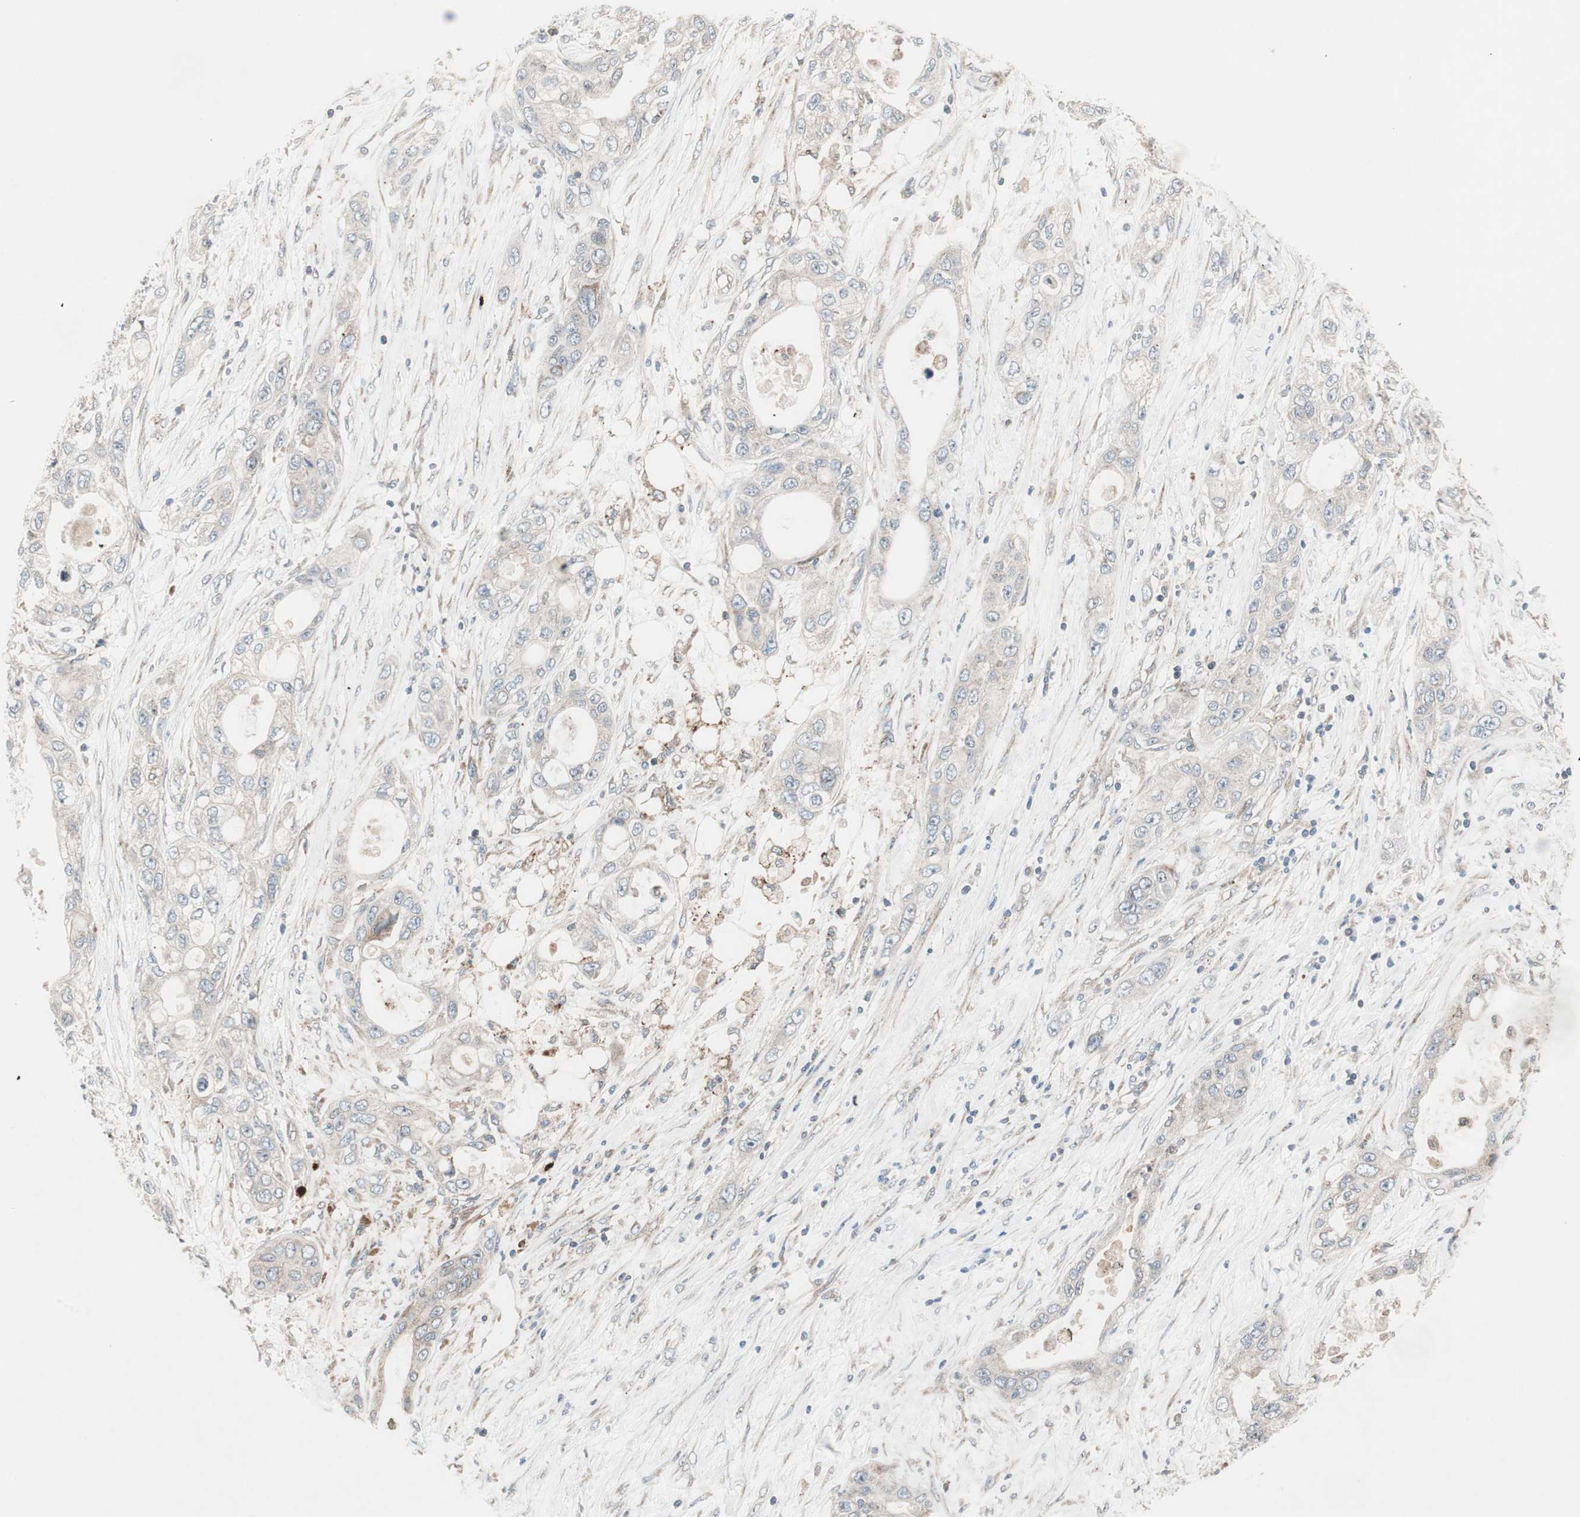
{"staining": {"intensity": "weak", "quantity": ">75%", "location": "cytoplasmic/membranous"}, "tissue": "pancreatic cancer", "cell_type": "Tumor cells", "image_type": "cancer", "snomed": [{"axis": "morphology", "description": "Adenocarcinoma, NOS"}, {"axis": "topography", "description": "Pancreas"}], "caption": "This histopathology image shows pancreatic cancer (adenocarcinoma) stained with immunohistochemistry (IHC) to label a protein in brown. The cytoplasmic/membranous of tumor cells show weak positivity for the protein. Nuclei are counter-stained blue.", "gene": "CCL14", "patient": {"sex": "female", "age": 70}}